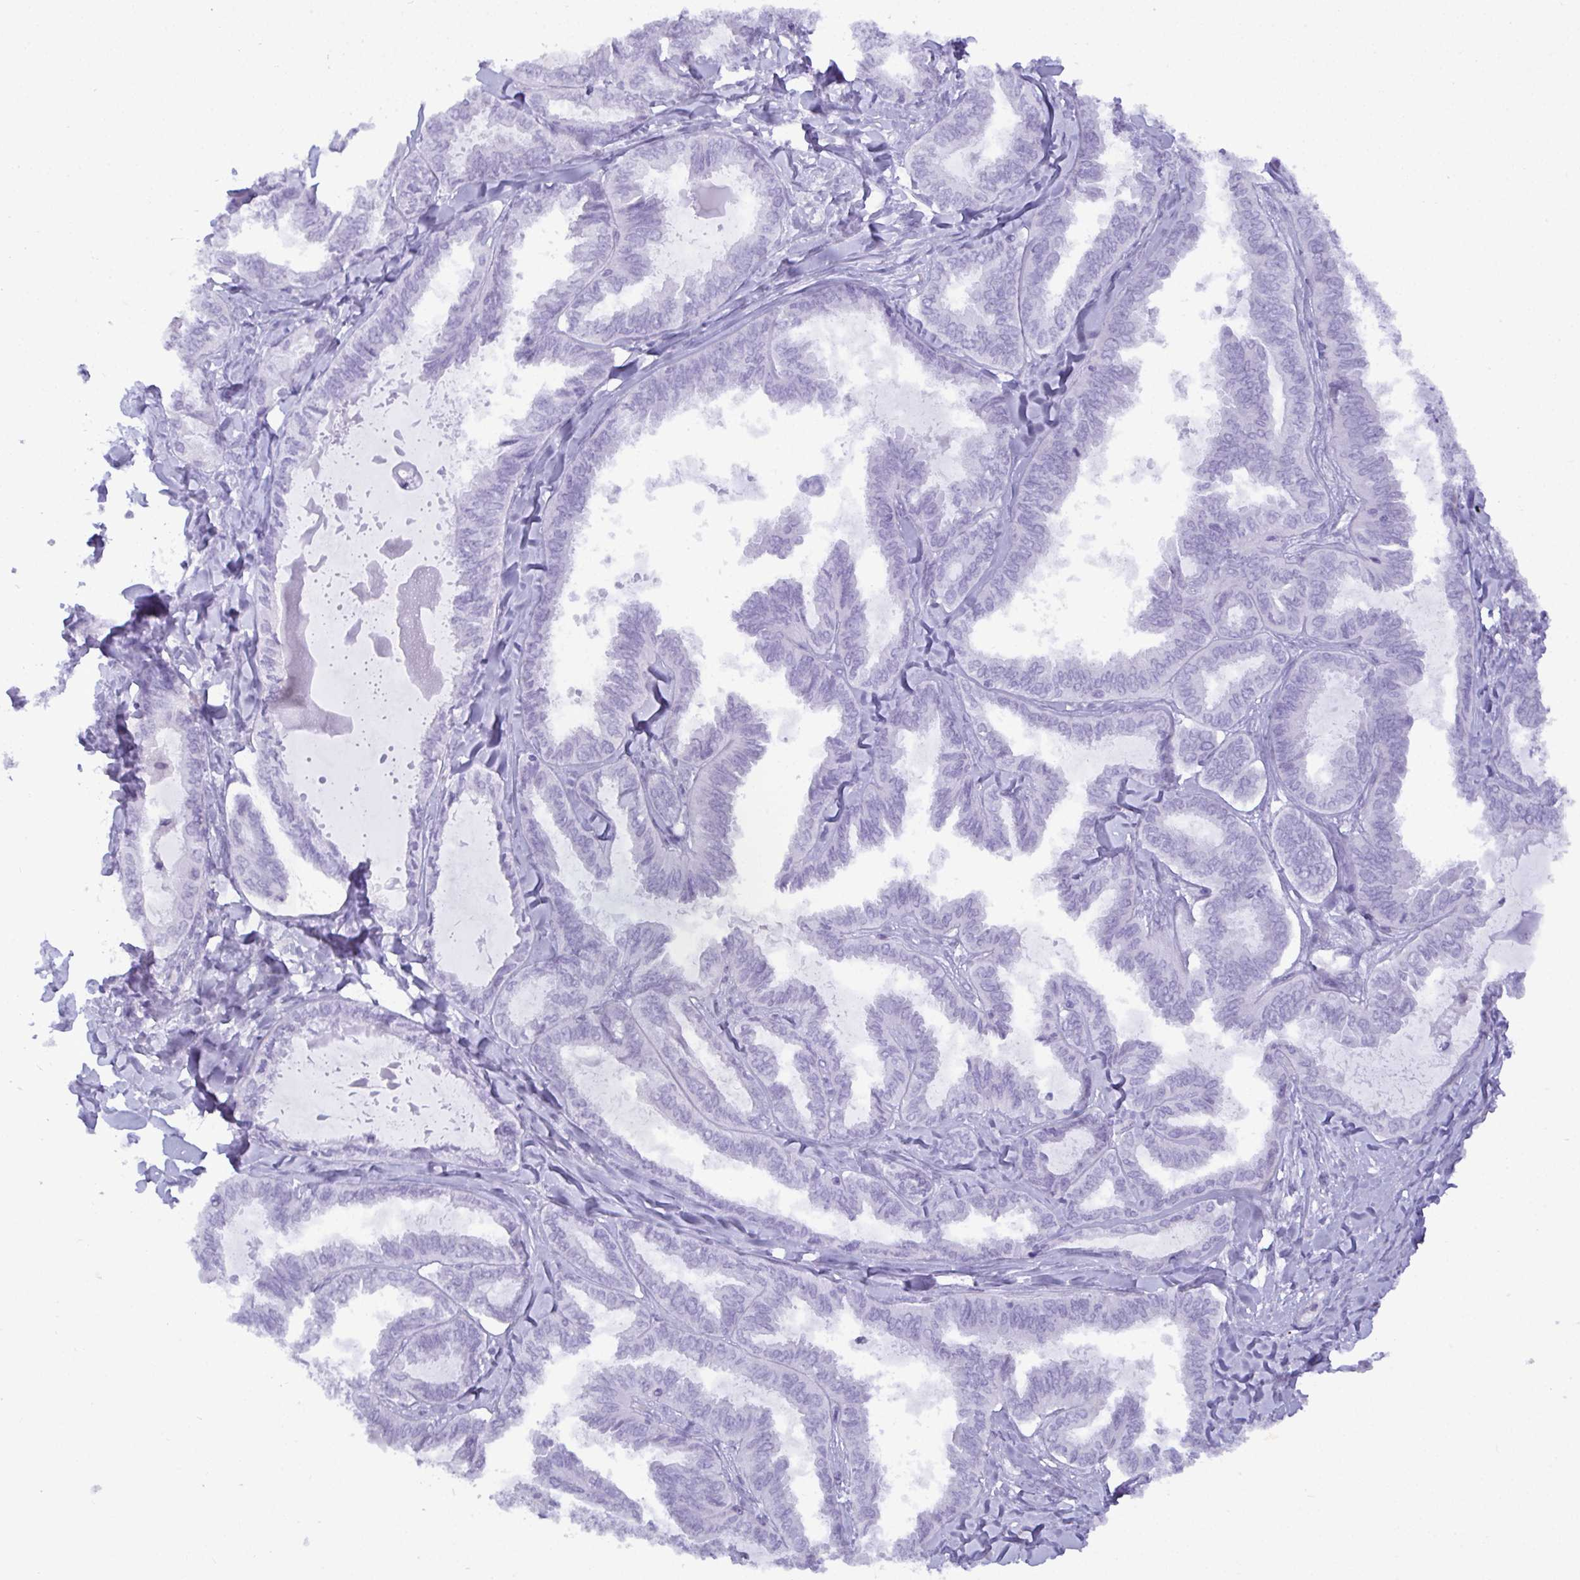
{"staining": {"intensity": "negative", "quantity": "none", "location": "none"}, "tissue": "ovarian cancer", "cell_type": "Tumor cells", "image_type": "cancer", "snomed": [{"axis": "morphology", "description": "Carcinoma, endometroid"}, {"axis": "topography", "description": "Ovary"}], "caption": "Ovarian cancer (endometroid carcinoma) stained for a protein using immunohistochemistry (IHC) demonstrates no positivity tumor cells.", "gene": "C4orf33", "patient": {"sex": "female", "age": 70}}